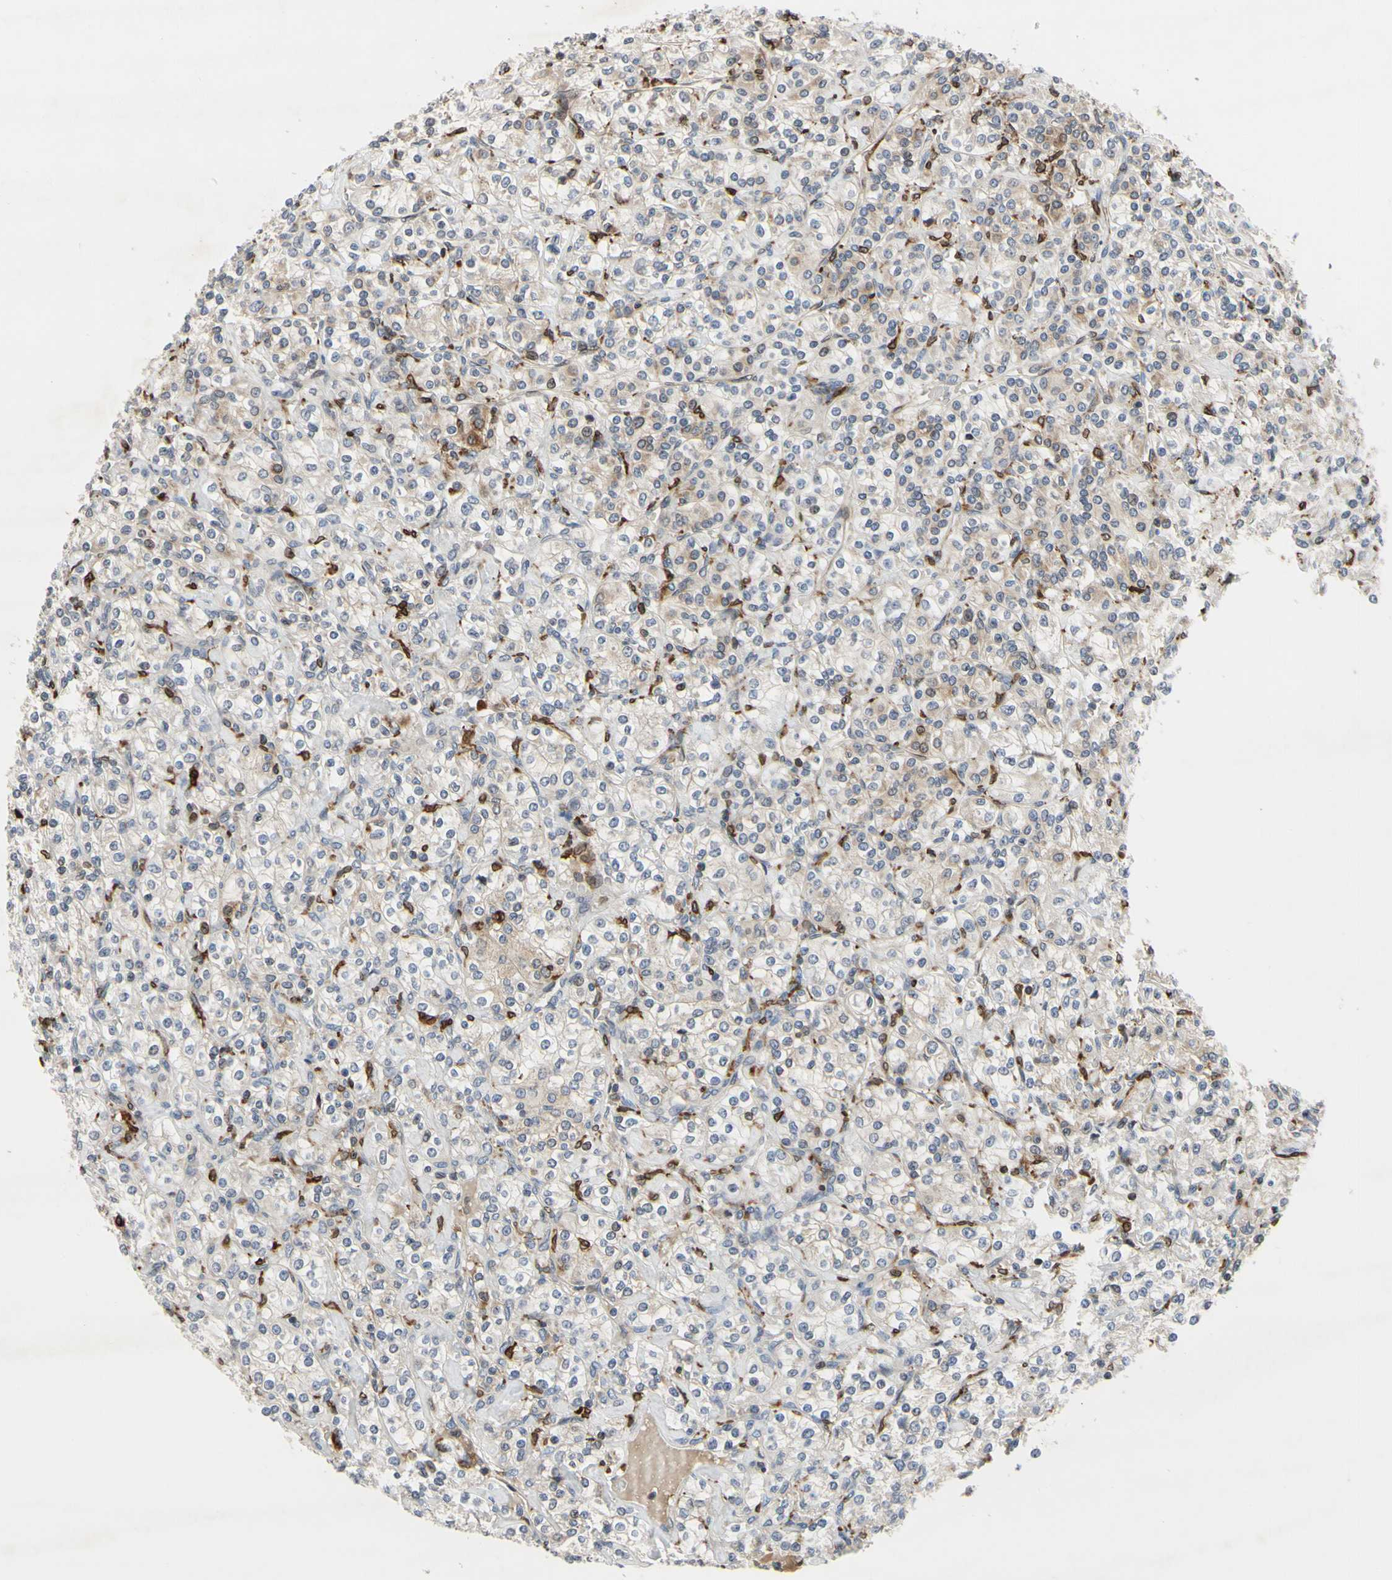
{"staining": {"intensity": "negative", "quantity": "none", "location": "none"}, "tissue": "renal cancer", "cell_type": "Tumor cells", "image_type": "cancer", "snomed": [{"axis": "morphology", "description": "Adenocarcinoma, NOS"}, {"axis": "topography", "description": "Kidney"}], "caption": "Tumor cells show no significant expression in renal cancer.", "gene": "PLXNA2", "patient": {"sex": "male", "age": 77}}